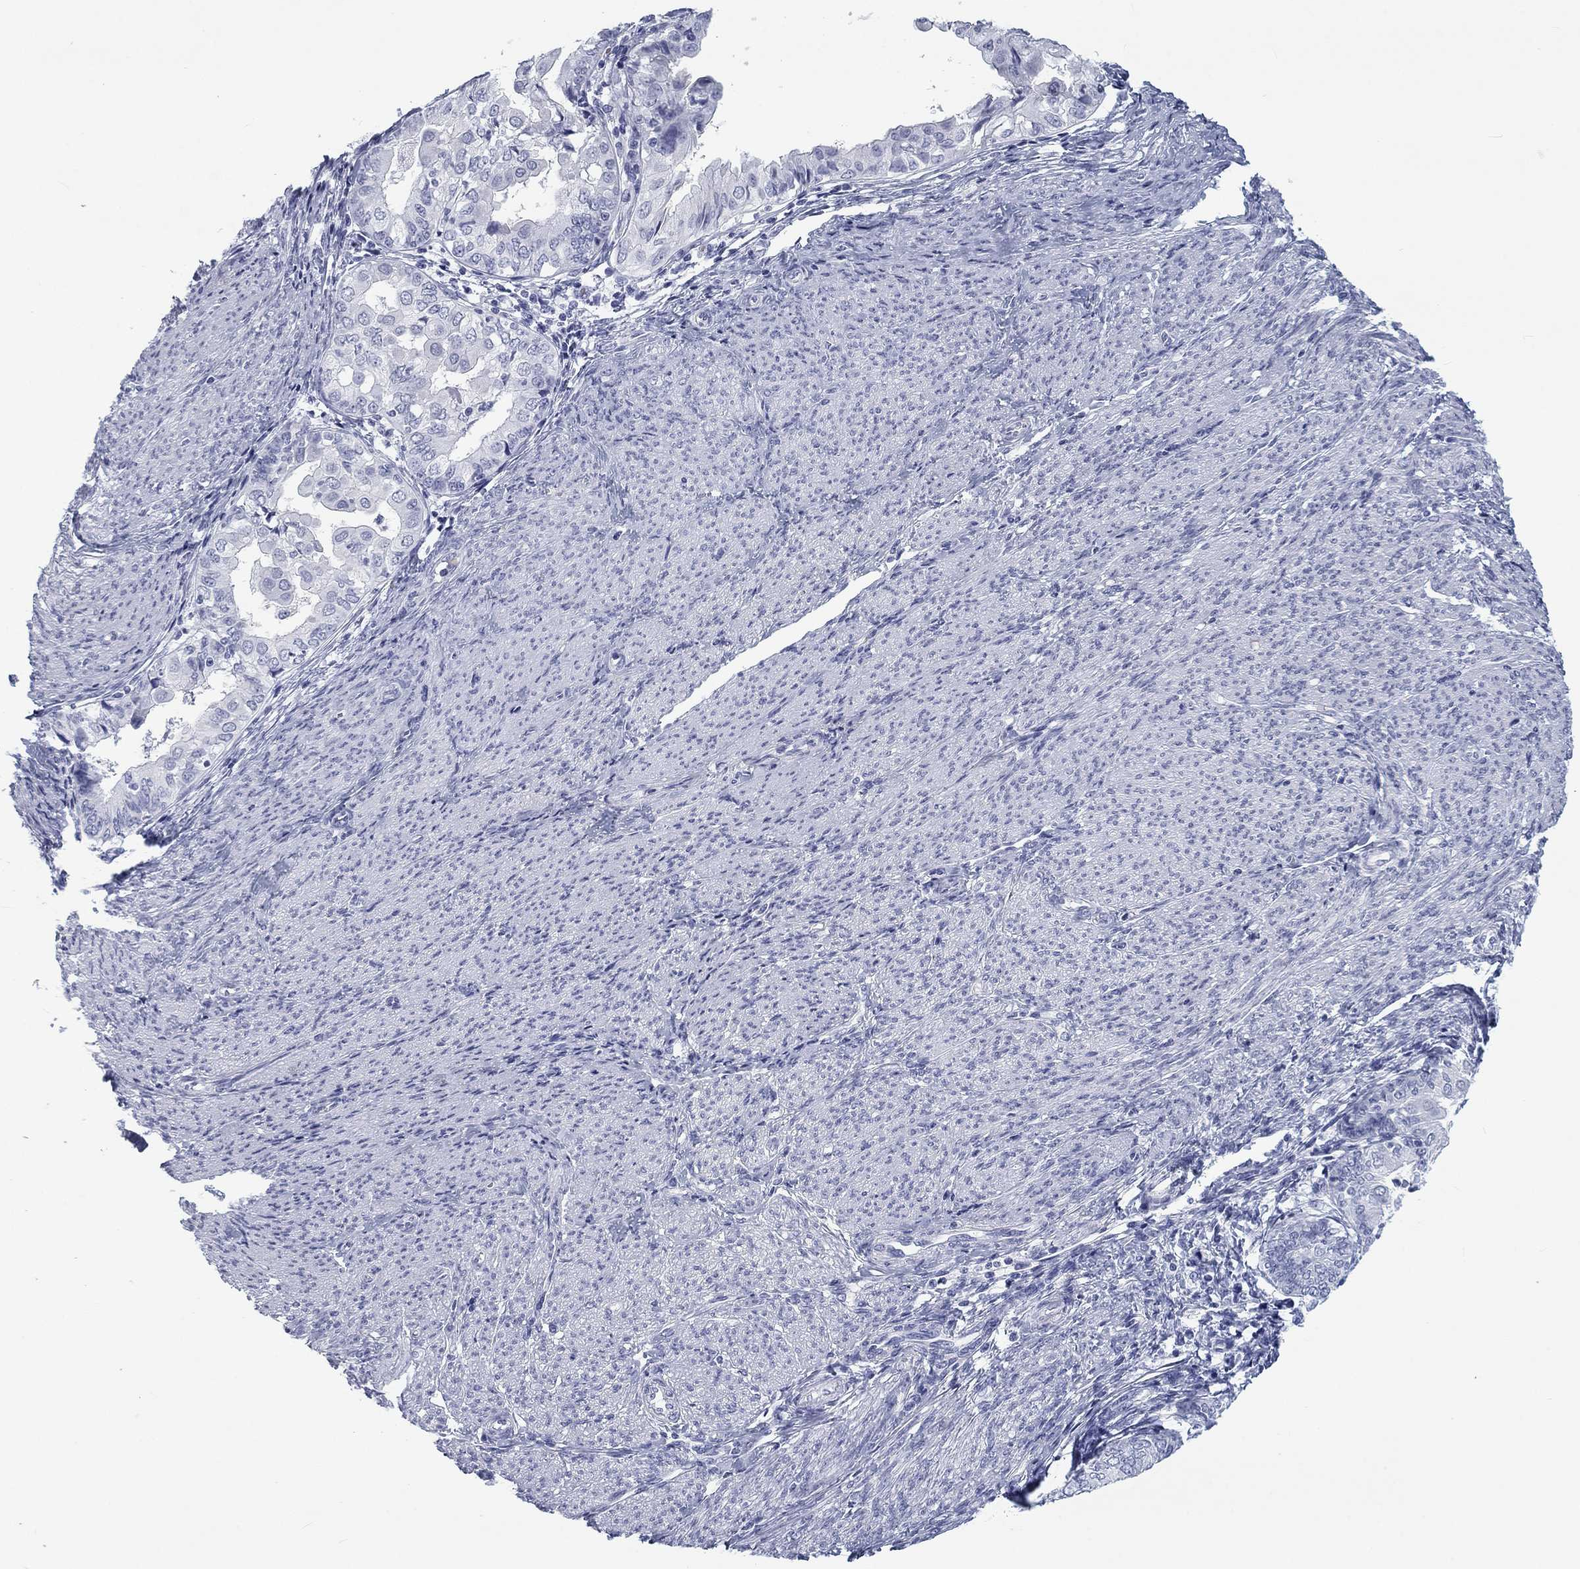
{"staining": {"intensity": "negative", "quantity": "none", "location": "none"}, "tissue": "endometrial cancer", "cell_type": "Tumor cells", "image_type": "cancer", "snomed": [{"axis": "morphology", "description": "Adenocarcinoma, NOS"}, {"axis": "topography", "description": "Endometrium"}], "caption": "Protein analysis of adenocarcinoma (endometrial) exhibits no significant expression in tumor cells.", "gene": "CALB1", "patient": {"sex": "female", "age": 68}}